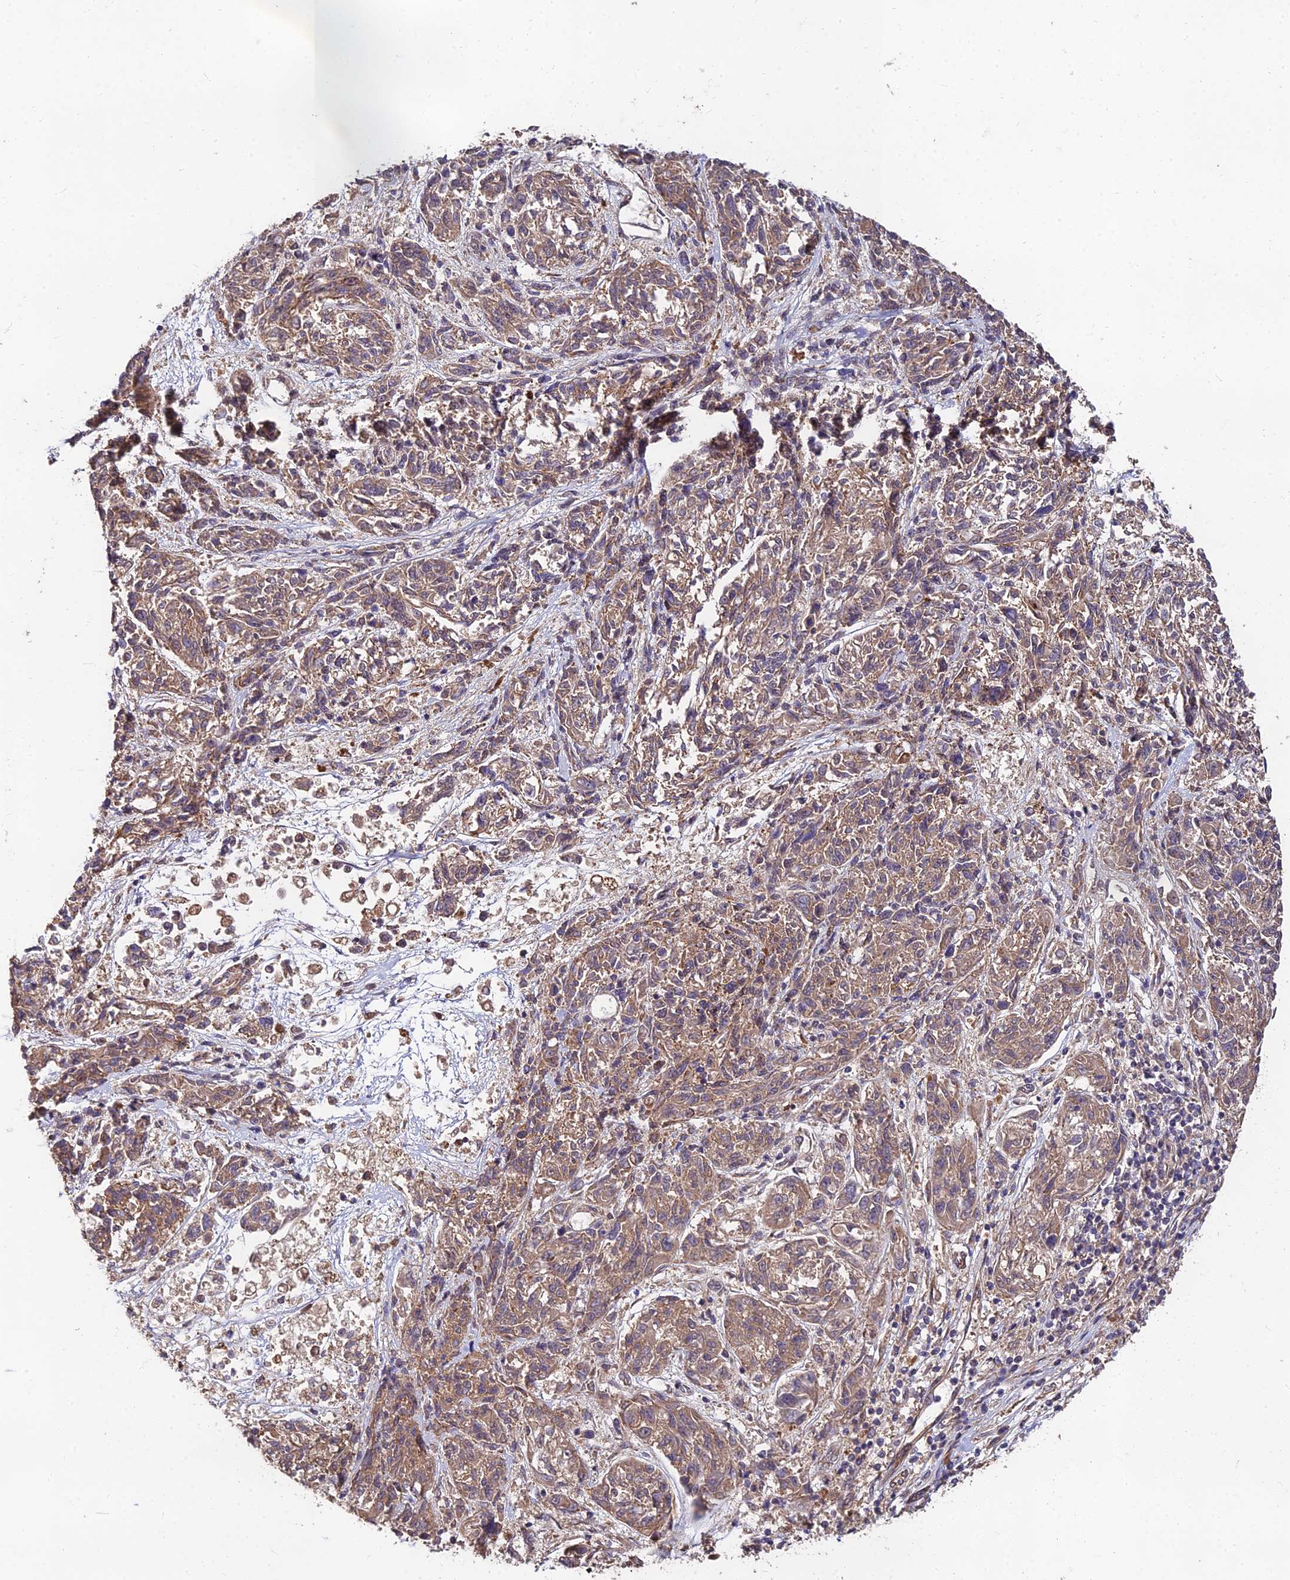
{"staining": {"intensity": "weak", "quantity": ">75%", "location": "cytoplasmic/membranous"}, "tissue": "melanoma", "cell_type": "Tumor cells", "image_type": "cancer", "snomed": [{"axis": "morphology", "description": "Malignant melanoma, NOS"}, {"axis": "topography", "description": "Skin"}], "caption": "This image demonstrates IHC staining of melanoma, with low weak cytoplasmic/membranous expression in approximately >75% of tumor cells.", "gene": "MKKS", "patient": {"sex": "male", "age": 53}}